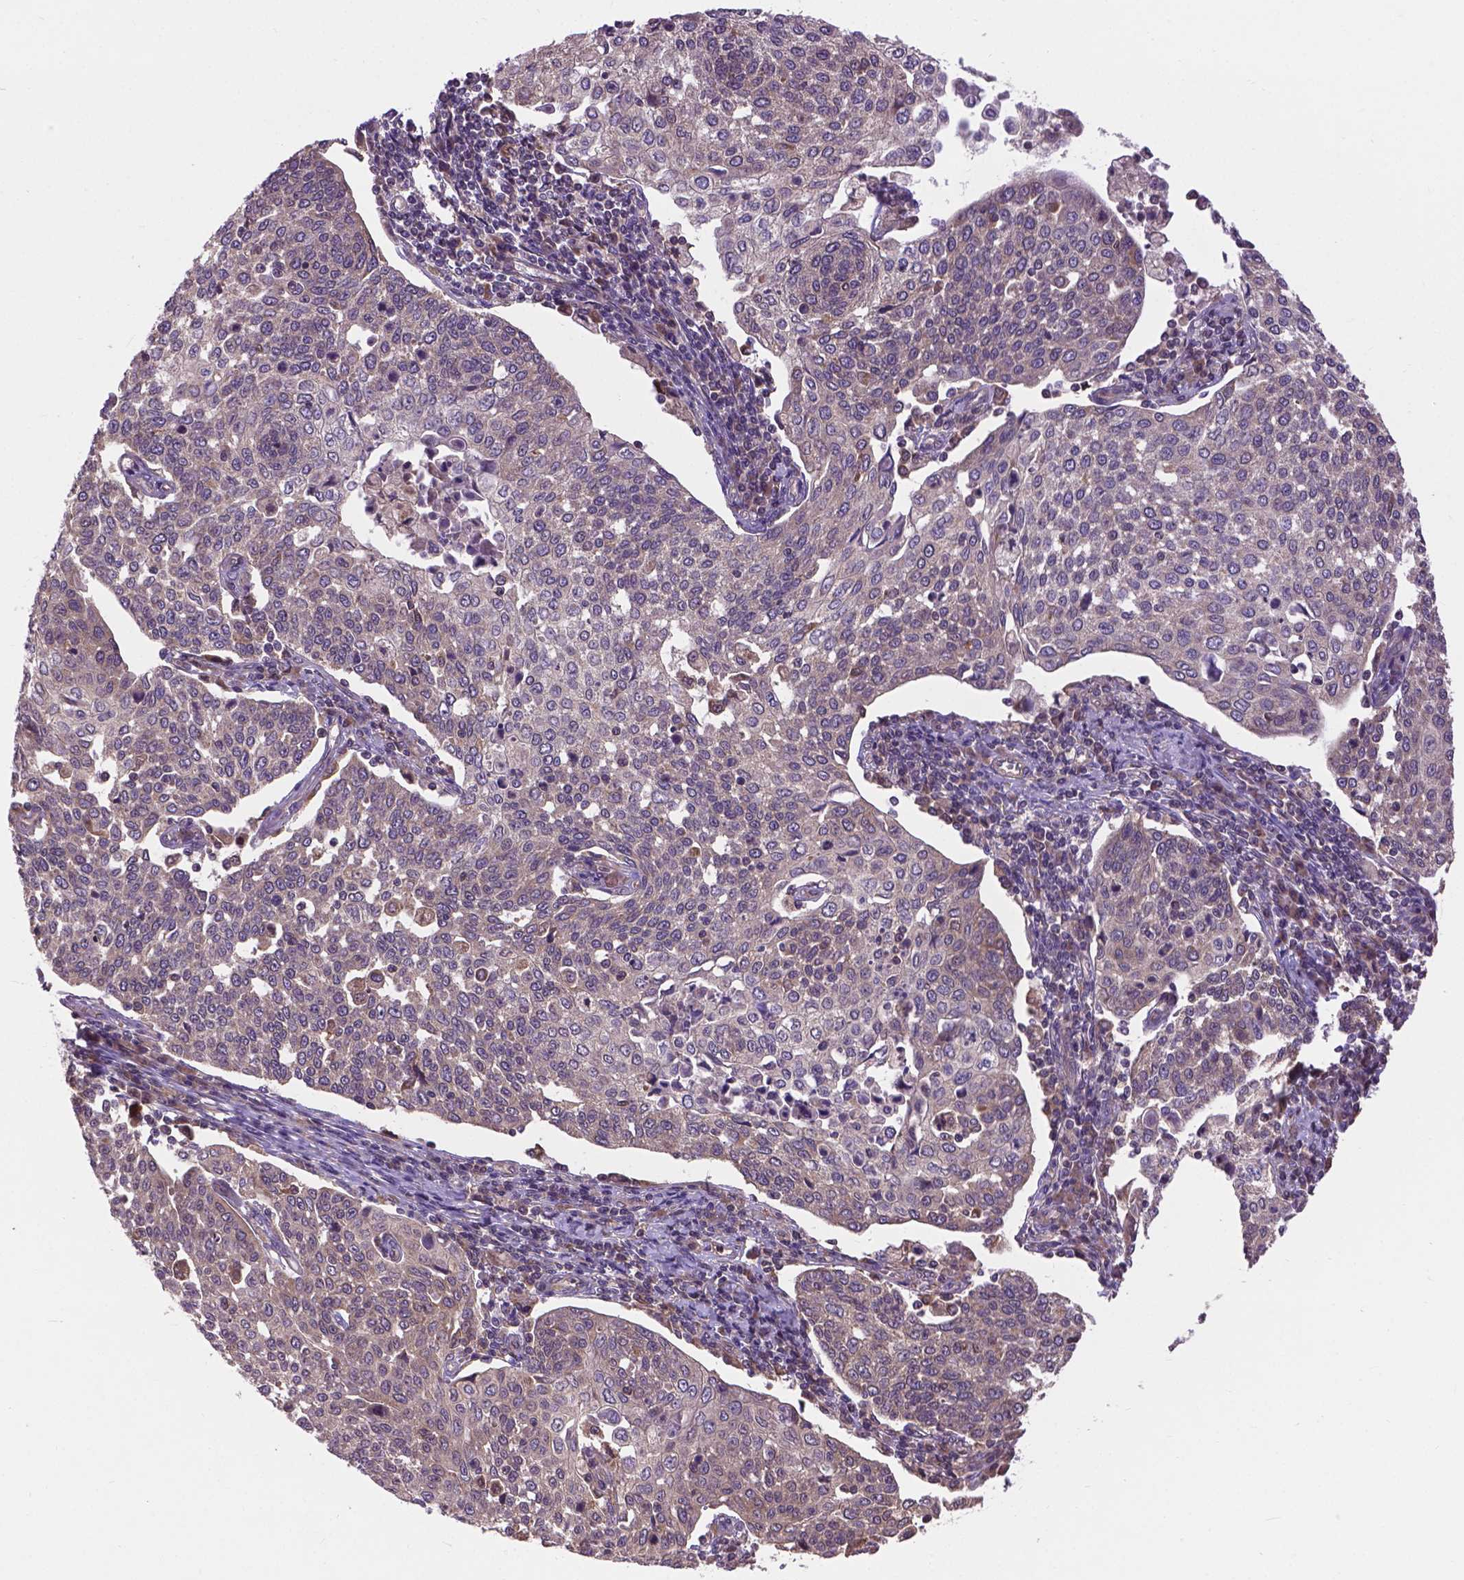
{"staining": {"intensity": "weak", "quantity": "25%-75%", "location": "cytoplasmic/membranous"}, "tissue": "cervical cancer", "cell_type": "Tumor cells", "image_type": "cancer", "snomed": [{"axis": "morphology", "description": "Squamous cell carcinoma, NOS"}, {"axis": "topography", "description": "Cervix"}], "caption": "Cervical cancer (squamous cell carcinoma) was stained to show a protein in brown. There is low levels of weak cytoplasmic/membranous positivity in about 25%-75% of tumor cells.", "gene": "ZNF616", "patient": {"sex": "female", "age": 34}}